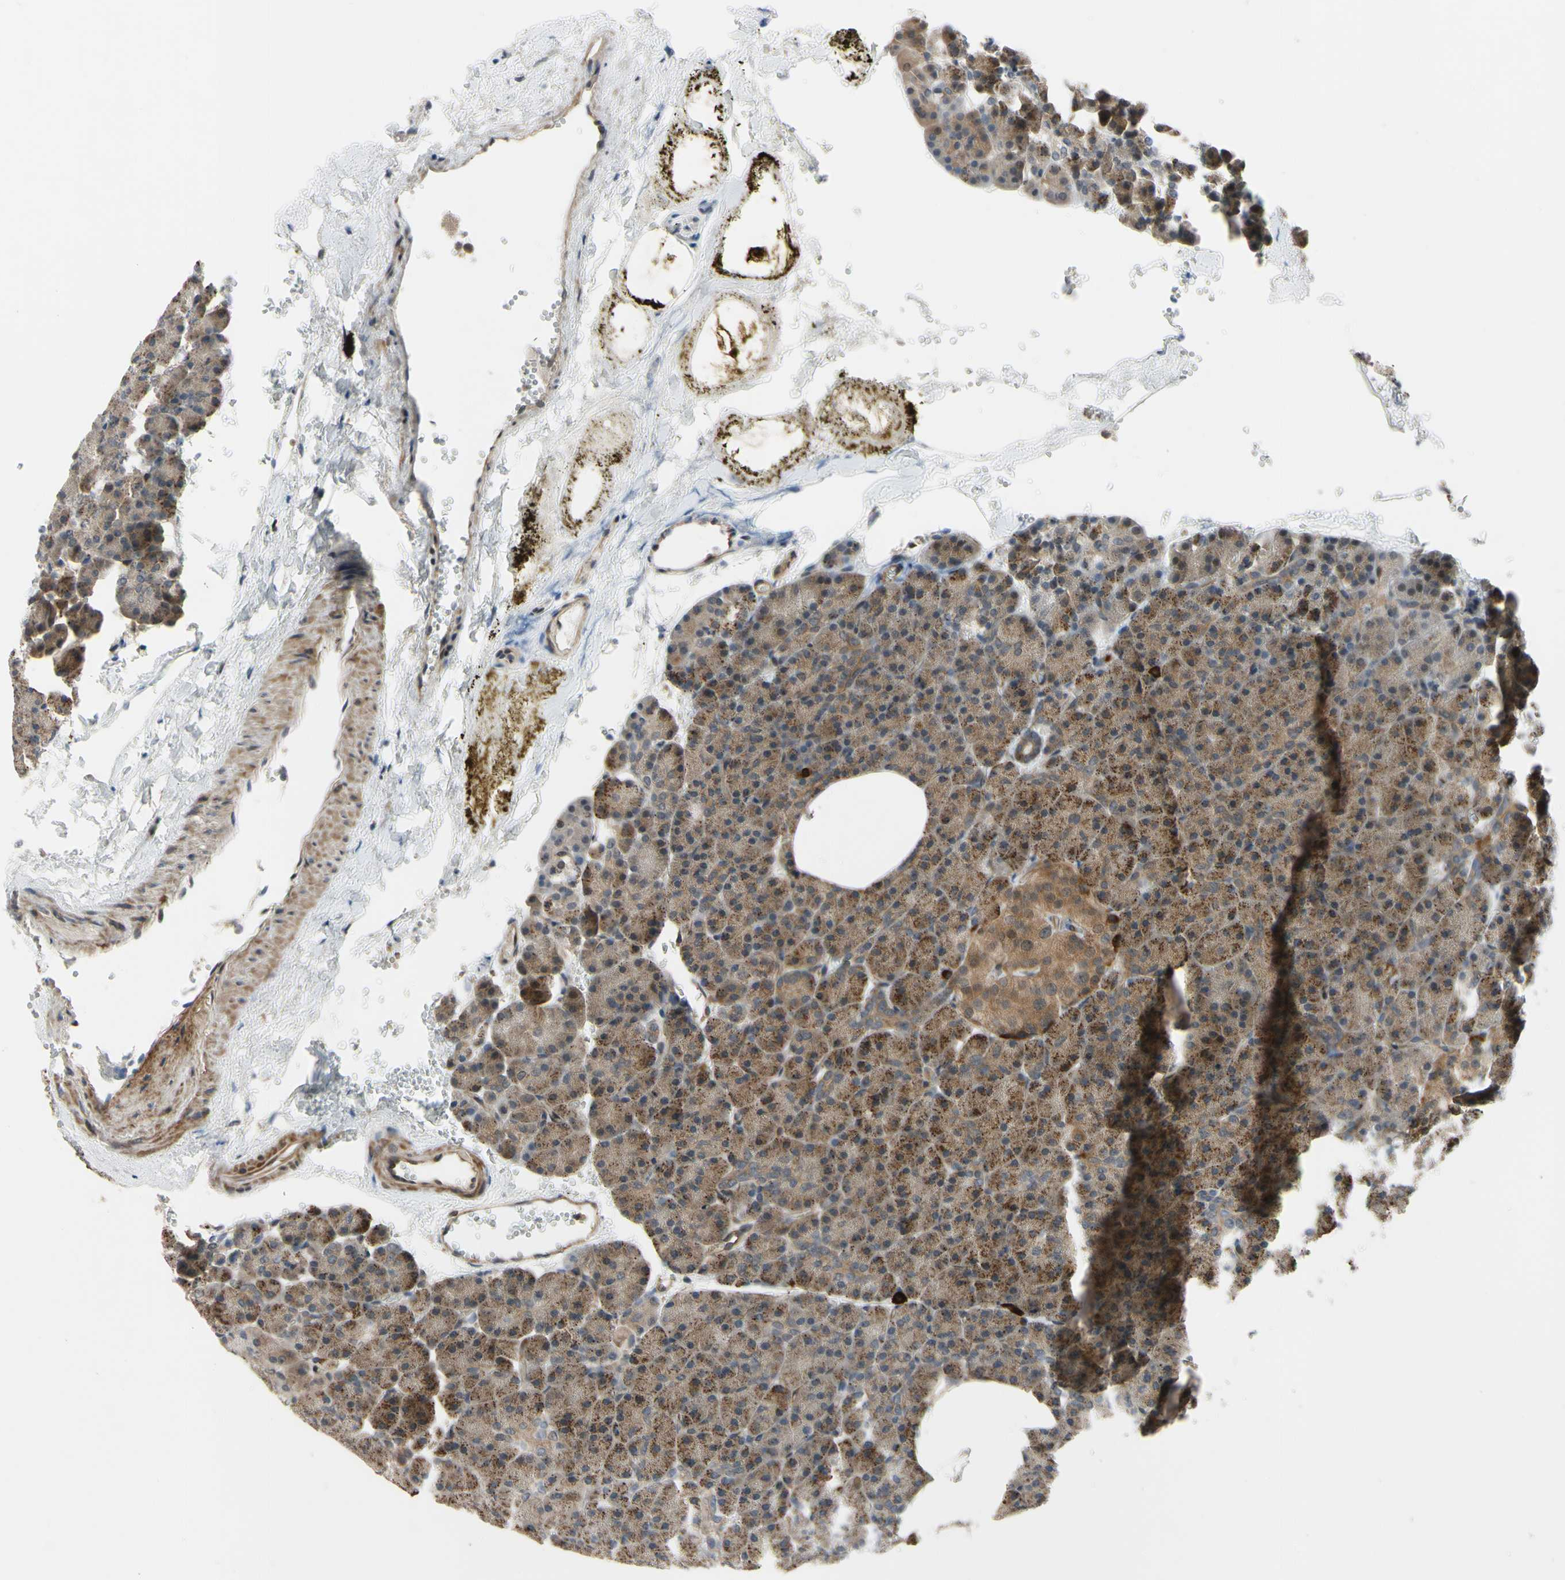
{"staining": {"intensity": "strong", "quantity": "<25%", "location": "cytoplasmic/membranous"}, "tissue": "pancreas", "cell_type": "Exocrine glandular cells", "image_type": "normal", "snomed": [{"axis": "morphology", "description": "Normal tissue, NOS"}, {"axis": "topography", "description": "Pancreas"}], "caption": "This is a histology image of immunohistochemistry staining of unremarkable pancreas, which shows strong staining in the cytoplasmic/membranous of exocrine glandular cells.", "gene": "COMMD9", "patient": {"sex": "female", "age": 35}}